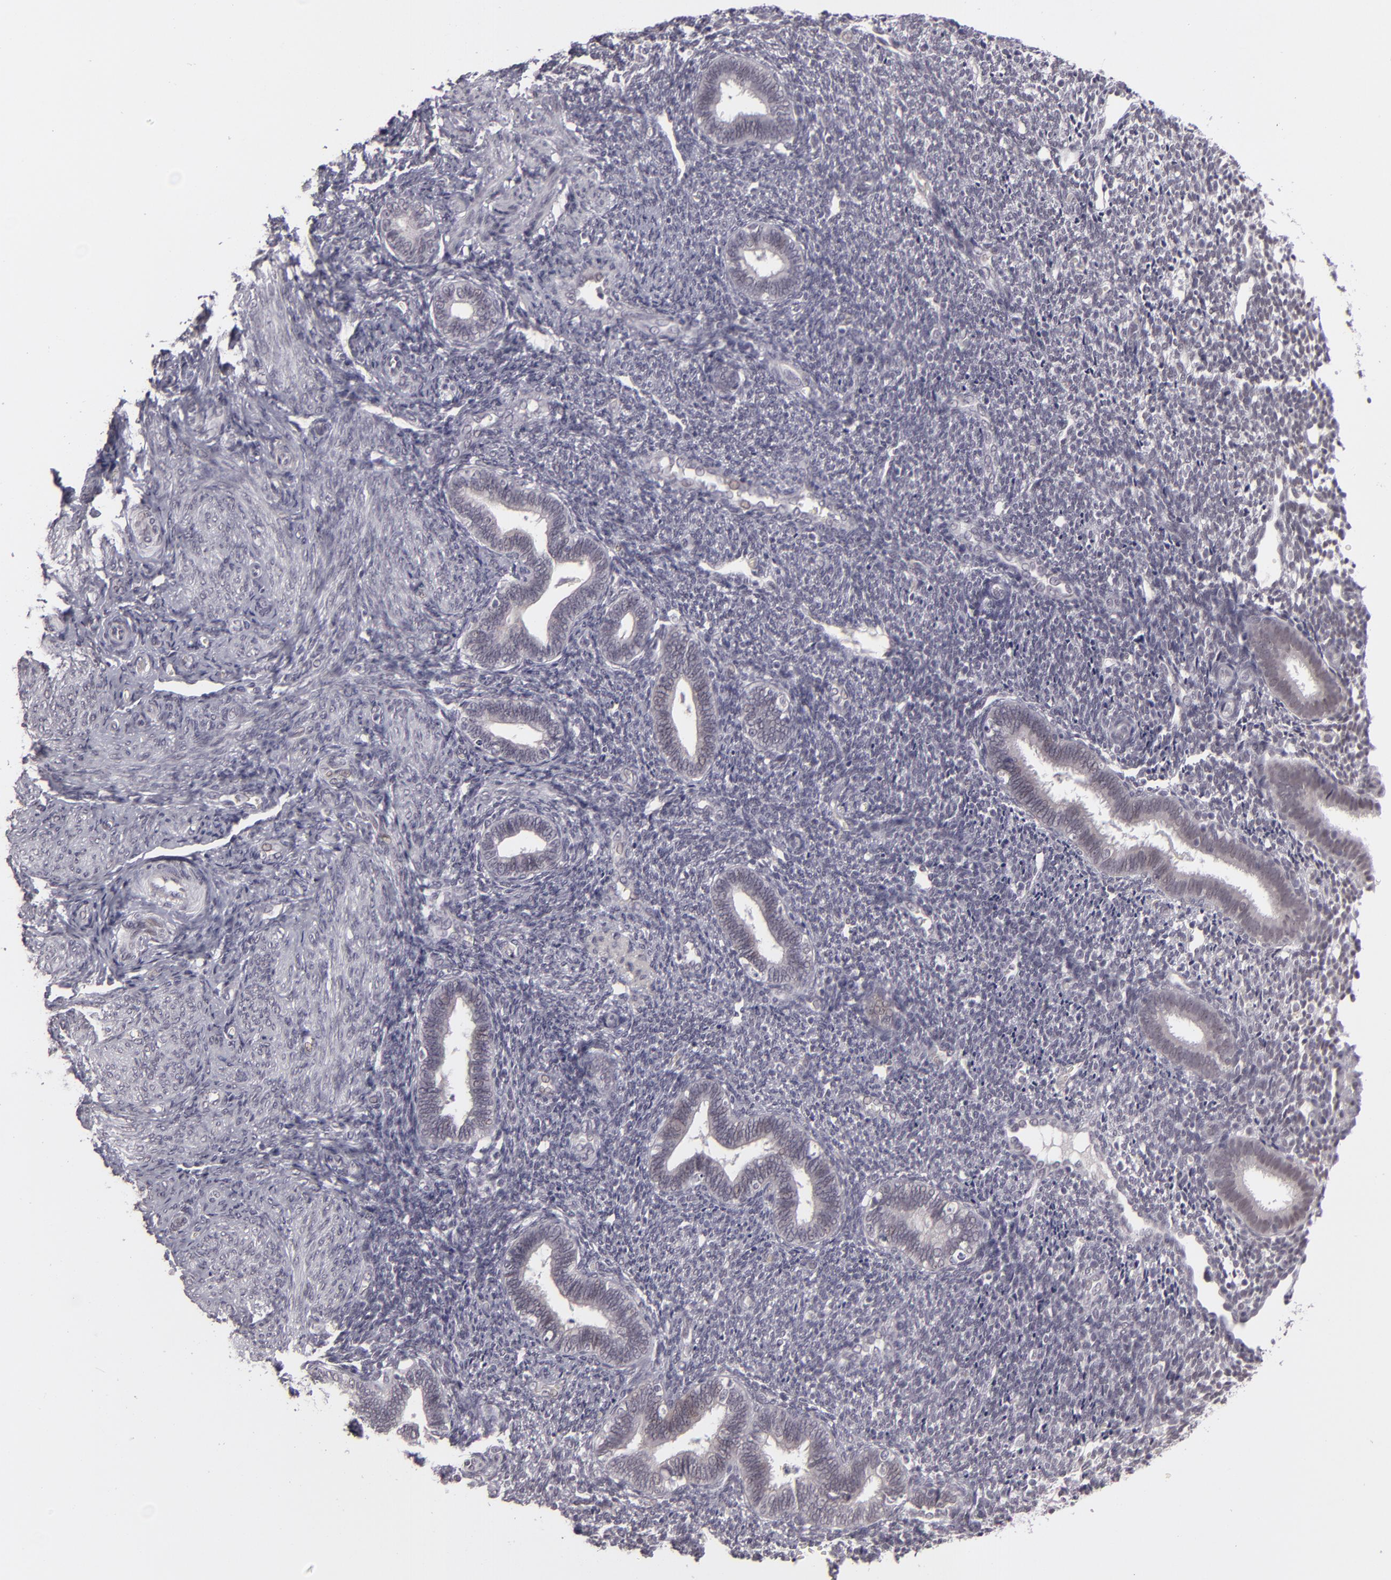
{"staining": {"intensity": "negative", "quantity": "none", "location": "none"}, "tissue": "endometrium", "cell_type": "Cells in endometrial stroma", "image_type": "normal", "snomed": [{"axis": "morphology", "description": "Normal tissue, NOS"}, {"axis": "topography", "description": "Endometrium"}], "caption": "Immunohistochemistry photomicrograph of normal endometrium stained for a protein (brown), which reveals no expression in cells in endometrial stroma.", "gene": "ZNF205", "patient": {"sex": "female", "age": 27}}